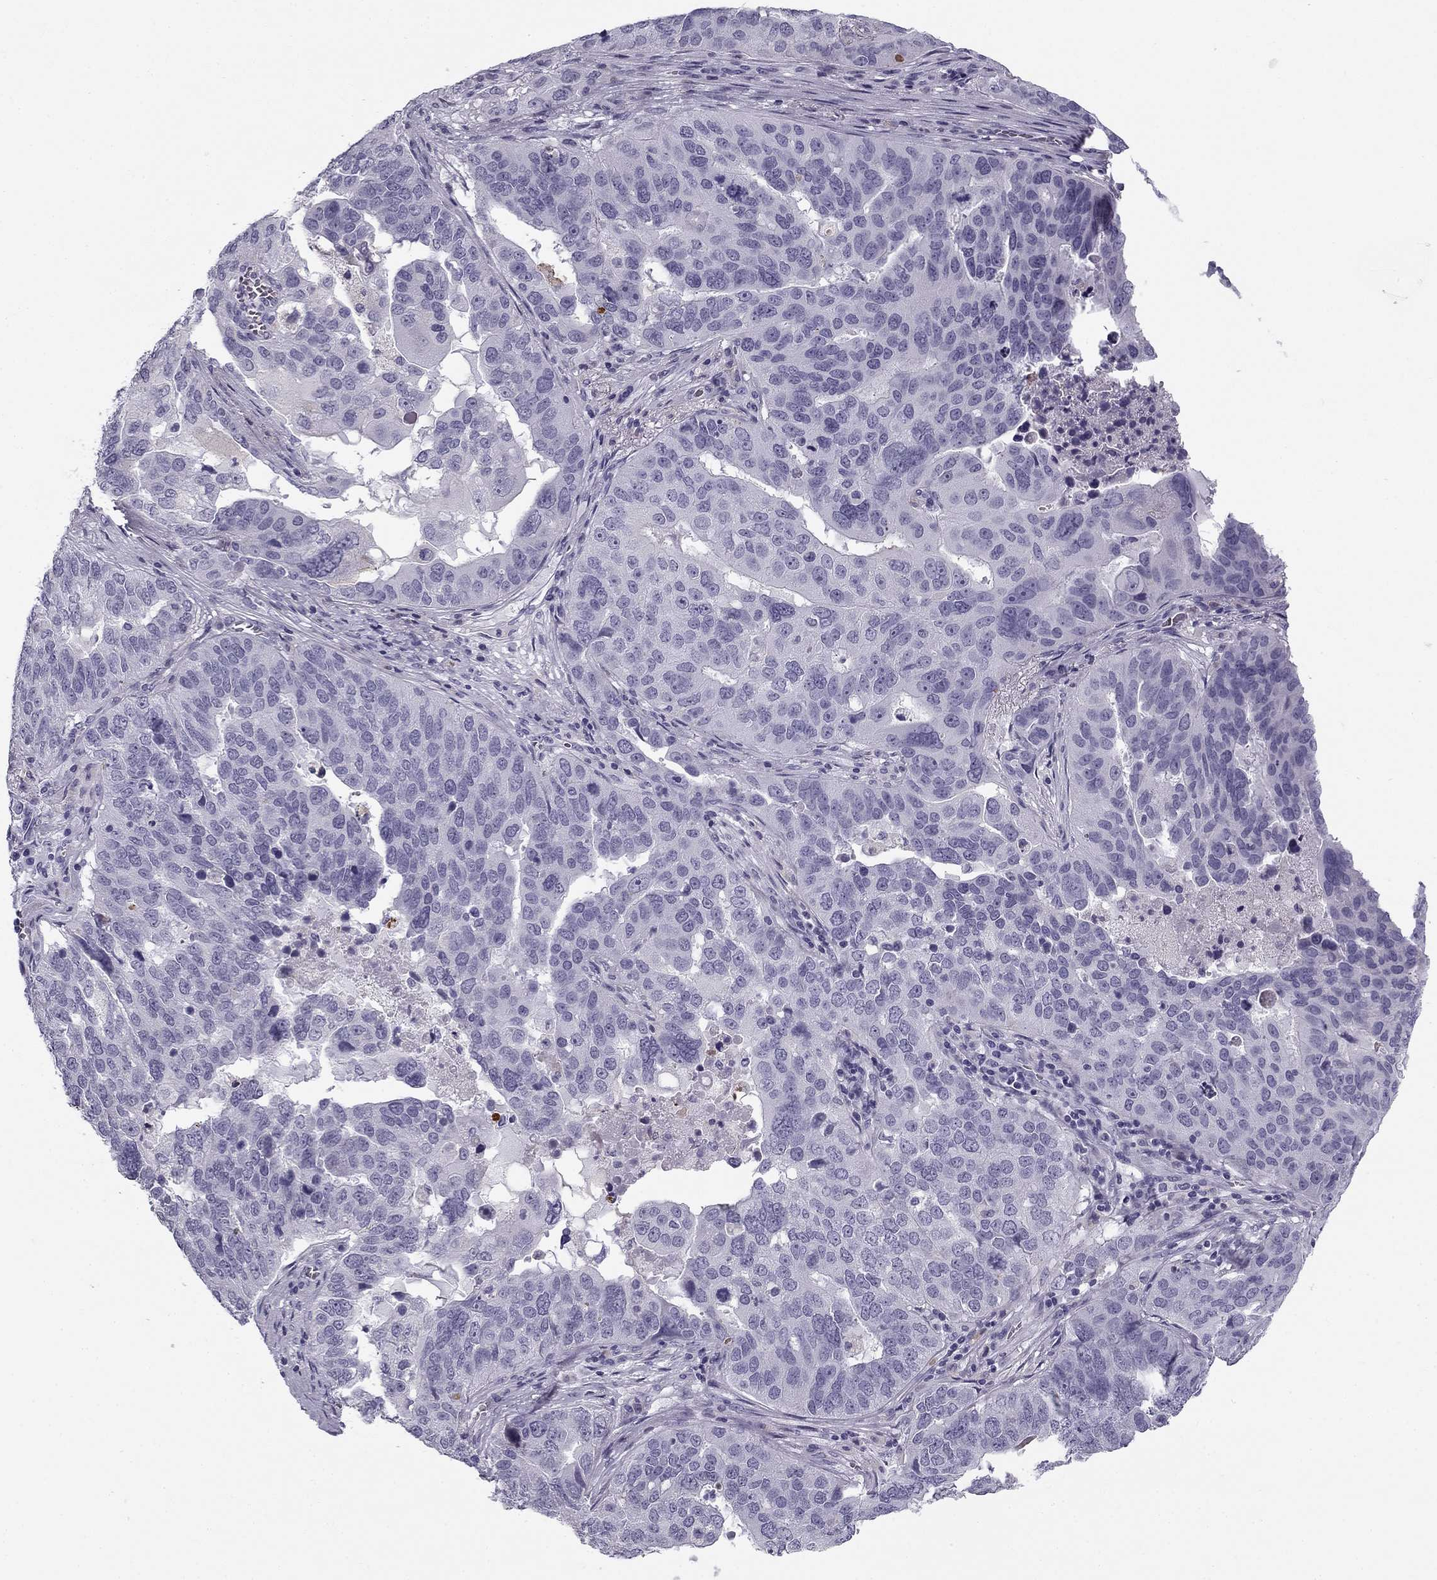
{"staining": {"intensity": "negative", "quantity": "none", "location": "none"}, "tissue": "ovarian cancer", "cell_type": "Tumor cells", "image_type": "cancer", "snomed": [{"axis": "morphology", "description": "Carcinoma, endometroid"}, {"axis": "topography", "description": "Soft tissue"}, {"axis": "topography", "description": "Ovary"}], "caption": "Tumor cells show no significant protein positivity in ovarian endometroid carcinoma.", "gene": "MC5R", "patient": {"sex": "female", "age": 52}}